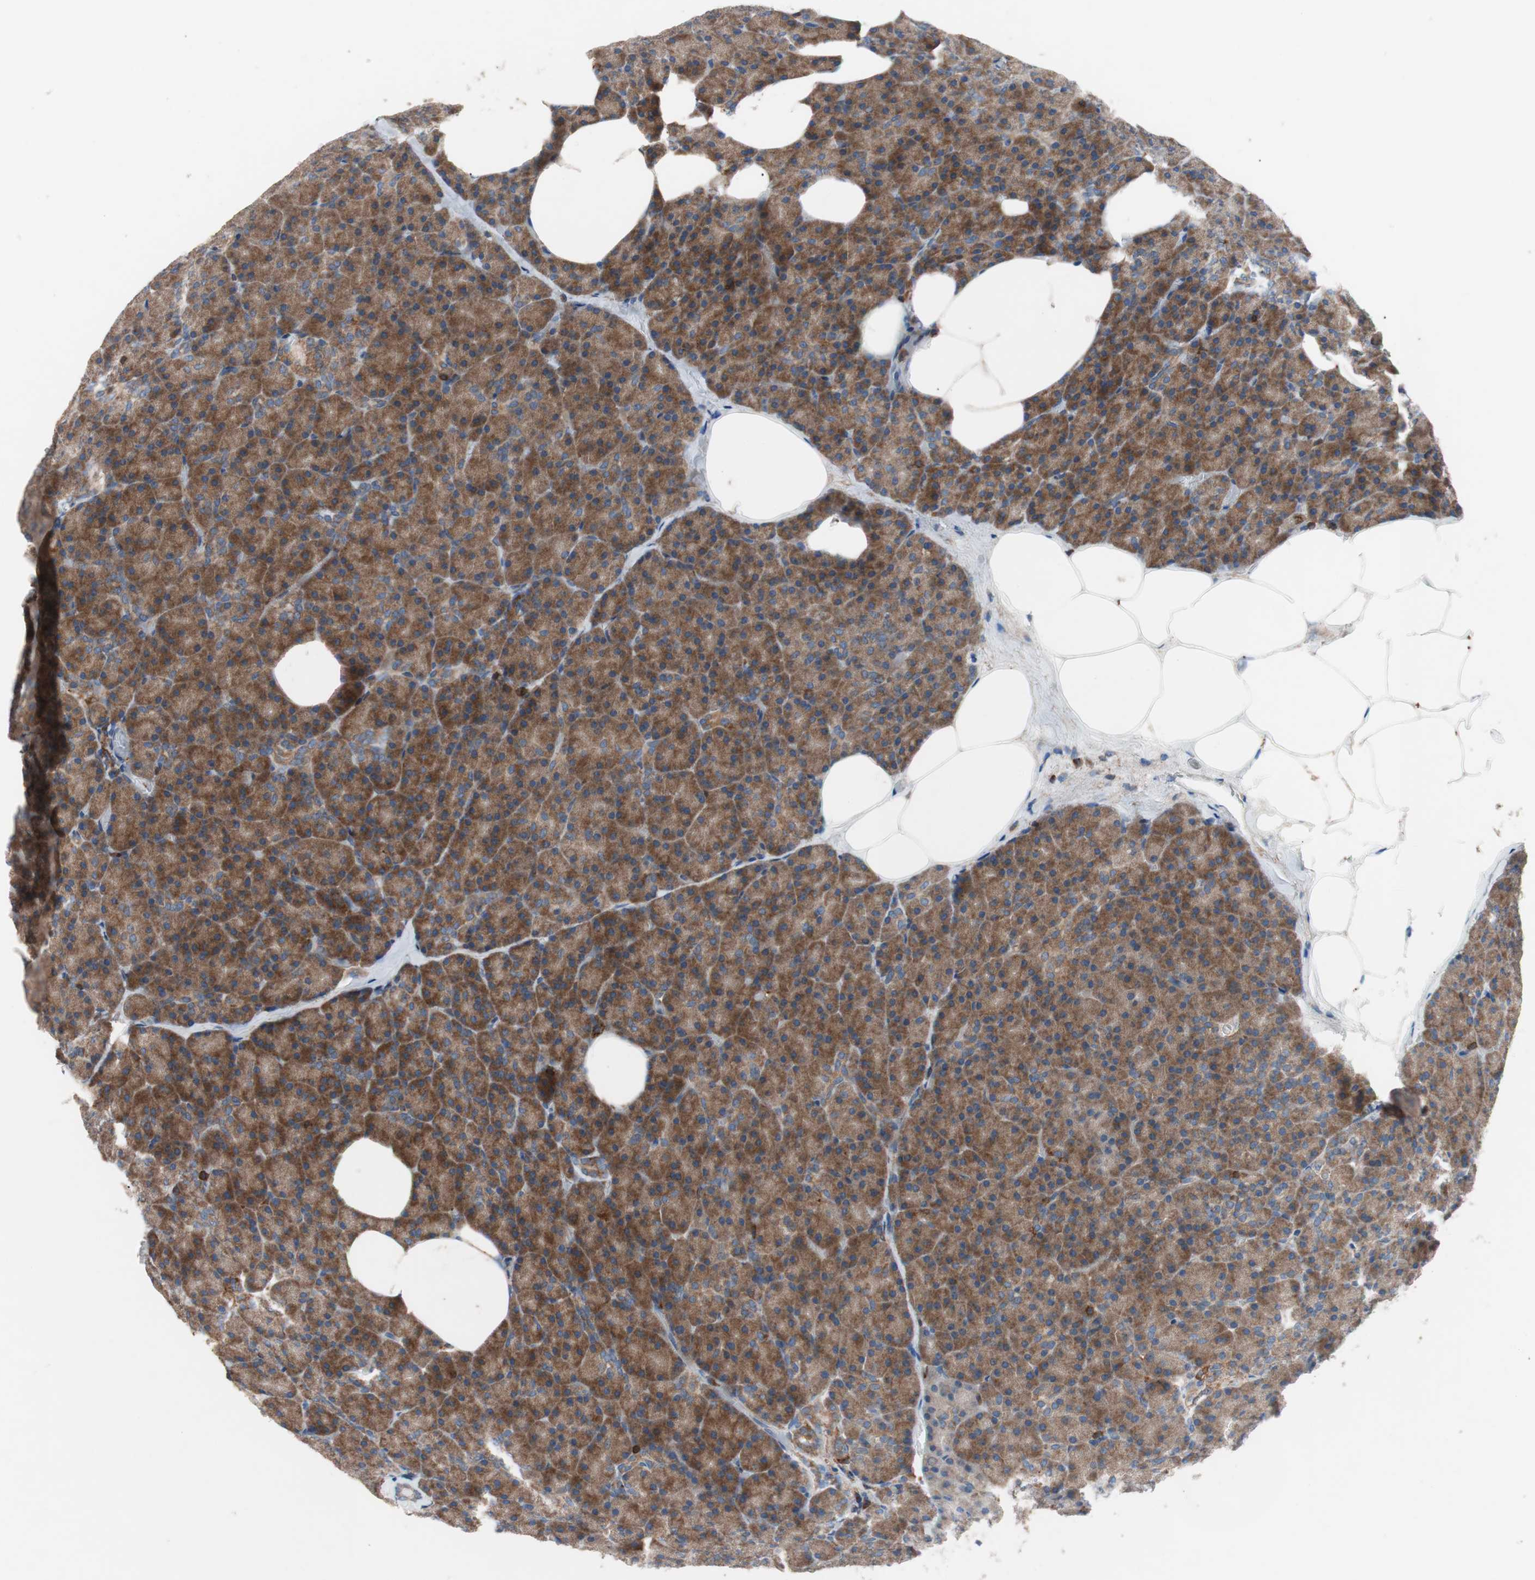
{"staining": {"intensity": "moderate", "quantity": ">75%", "location": "cytoplasmic/membranous"}, "tissue": "pancreas", "cell_type": "Exocrine glandular cells", "image_type": "normal", "snomed": [{"axis": "morphology", "description": "Normal tissue, NOS"}, {"axis": "topography", "description": "Pancreas"}], "caption": "Brown immunohistochemical staining in unremarkable pancreas shows moderate cytoplasmic/membranous expression in about >75% of exocrine glandular cells. The staining was performed using DAB to visualize the protein expression in brown, while the nuclei were stained in blue with hematoxylin (Magnification: 20x).", "gene": "PIK3R1", "patient": {"sex": "female", "age": 35}}